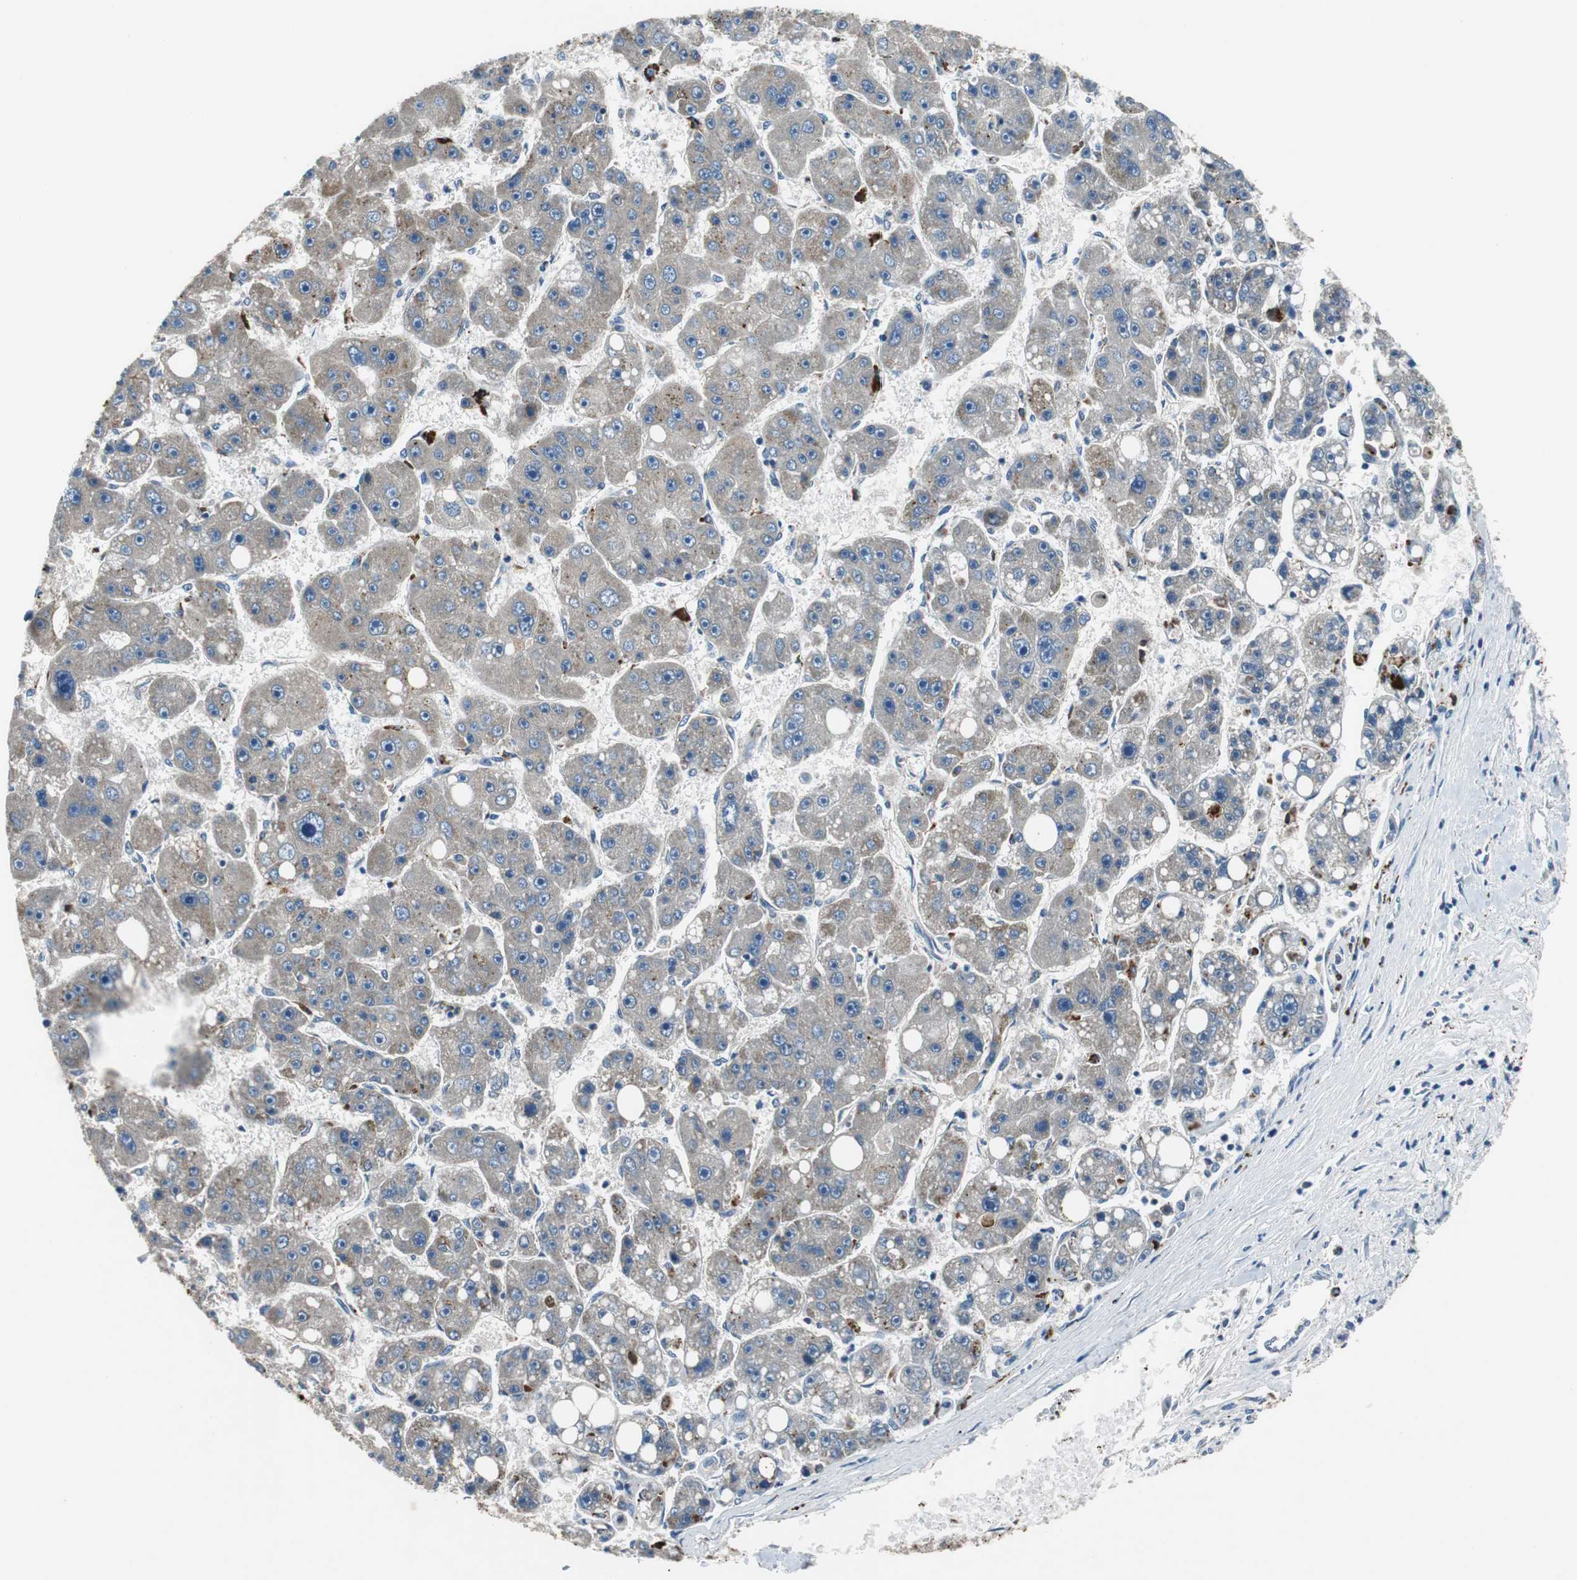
{"staining": {"intensity": "weak", "quantity": ">75%", "location": "cytoplasmic/membranous"}, "tissue": "liver cancer", "cell_type": "Tumor cells", "image_type": "cancer", "snomed": [{"axis": "morphology", "description": "Carcinoma, Hepatocellular, NOS"}, {"axis": "topography", "description": "Liver"}], "caption": "A histopathology image of hepatocellular carcinoma (liver) stained for a protein displays weak cytoplasmic/membranous brown staining in tumor cells.", "gene": "NLGN1", "patient": {"sex": "female", "age": 61}}